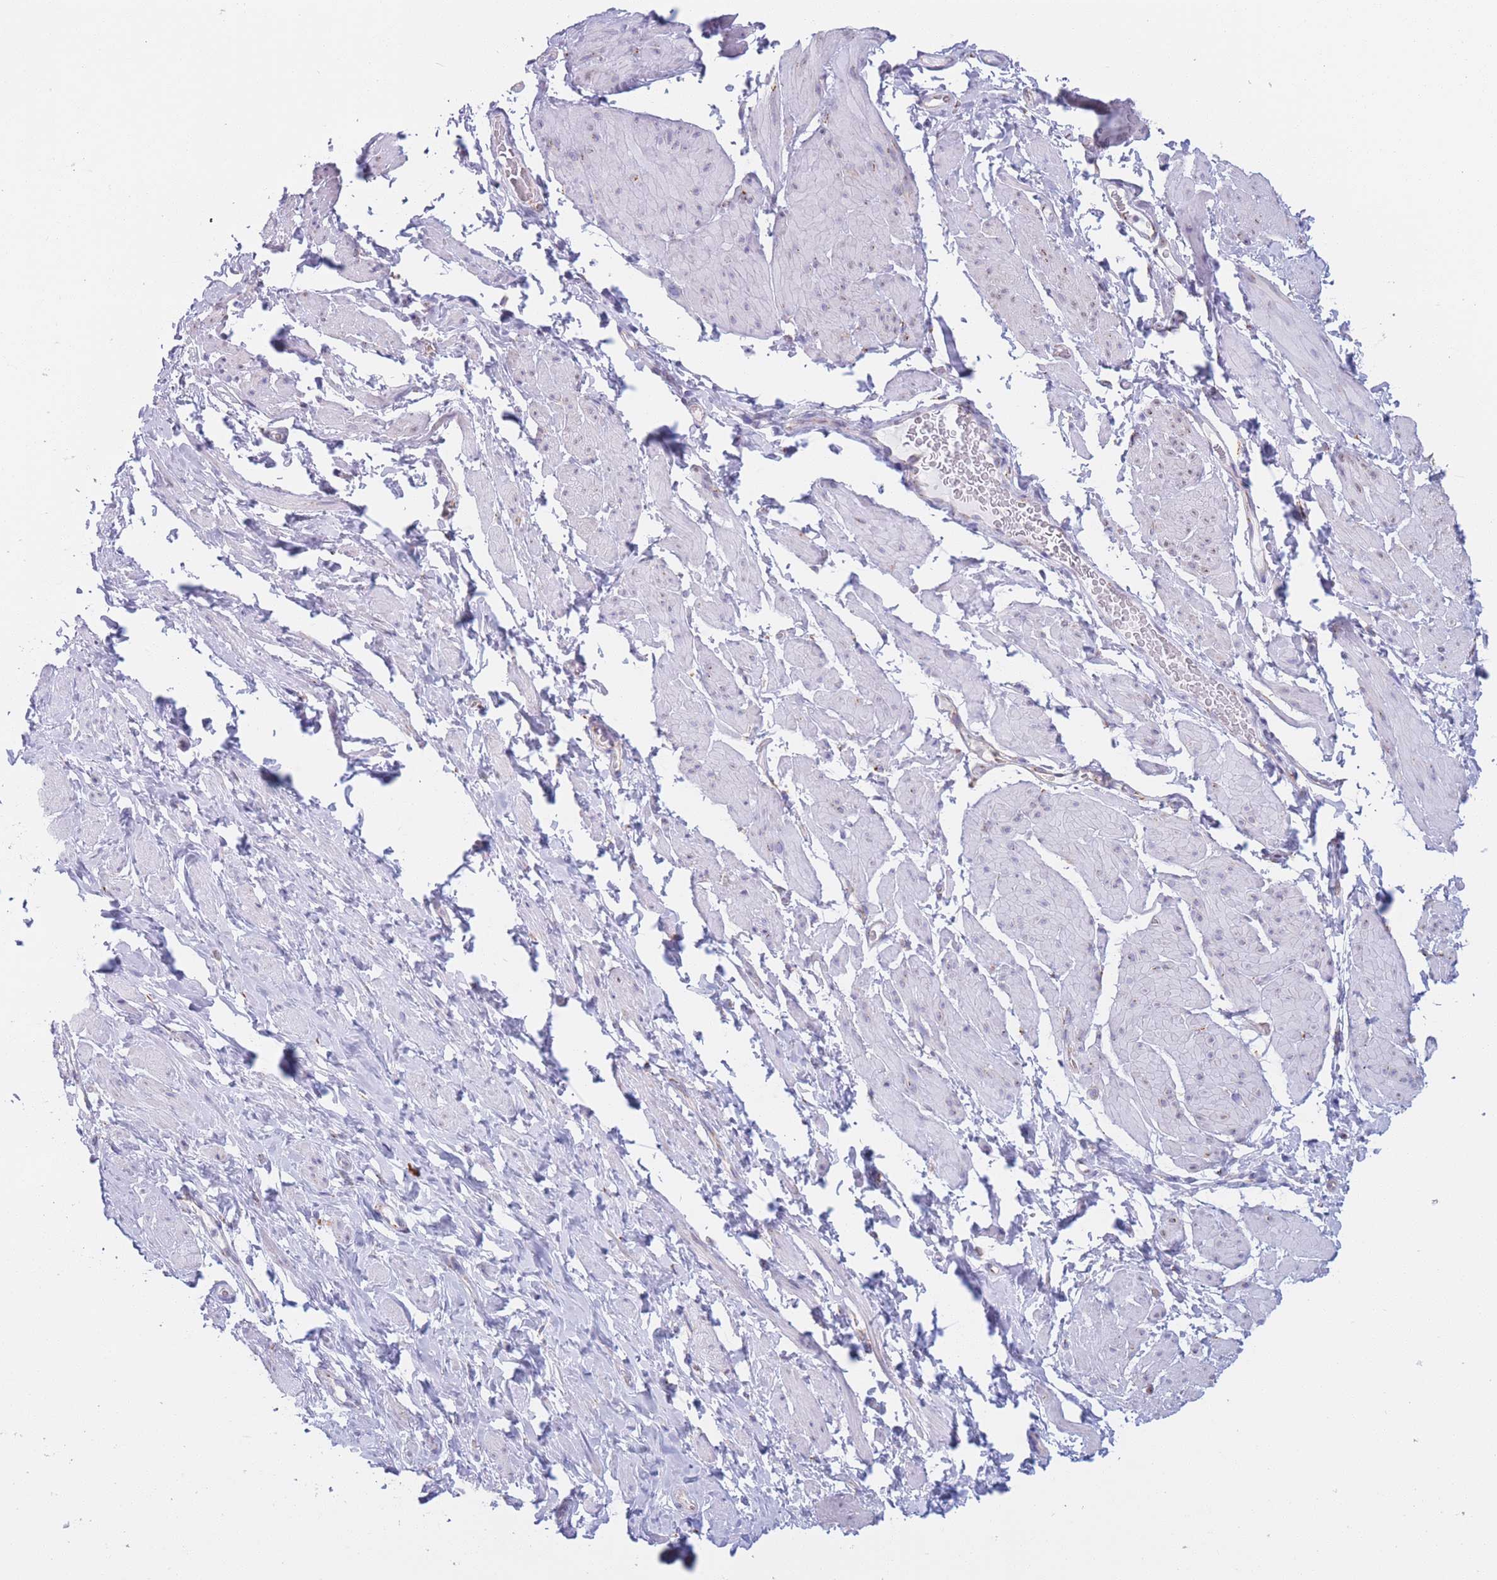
{"staining": {"intensity": "negative", "quantity": "none", "location": "none"}, "tissue": "smooth muscle", "cell_type": "Smooth muscle cells", "image_type": "normal", "snomed": [{"axis": "morphology", "description": "Normal tissue, NOS"}, {"axis": "topography", "description": "Smooth muscle"}, {"axis": "topography", "description": "Peripheral nerve tissue"}], "caption": "The micrograph shows no significant staining in smooth muscle cells of smooth muscle.", "gene": "MRPL30", "patient": {"sex": "male", "age": 69}}